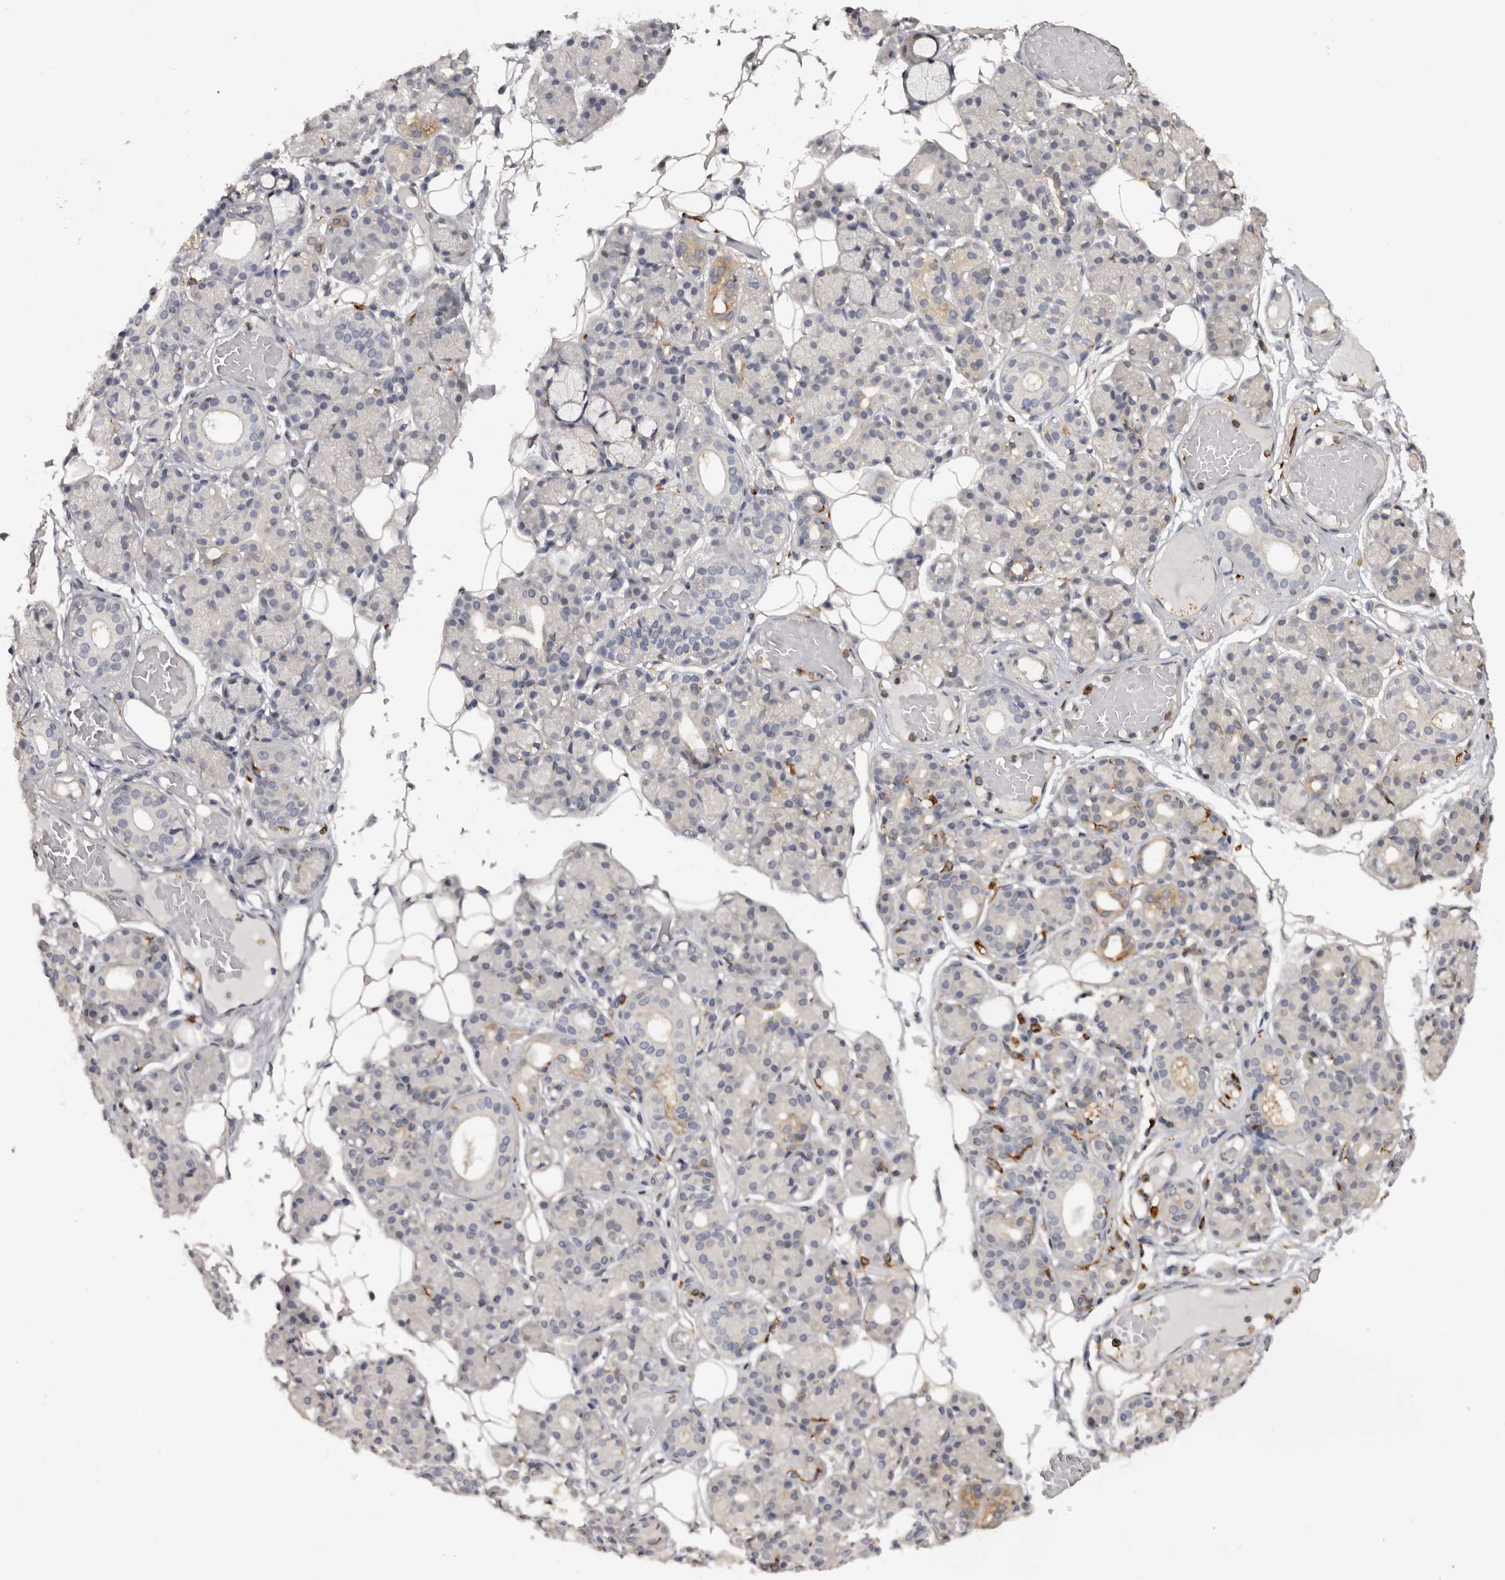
{"staining": {"intensity": "weak", "quantity": "<25%", "location": "cytoplasmic/membranous"}, "tissue": "salivary gland", "cell_type": "Glandular cells", "image_type": "normal", "snomed": [{"axis": "morphology", "description": "Normal tissue, NOS"}, {"axis": "topography", "description": "Salivary gland"}], "caption": "An IHC photomicrograph of benign salivary gland is shown. There is no staining in glandular cells of salivary gland.", "gene": "TNNI1", "patient": {"sex": "male", "age": 63}}